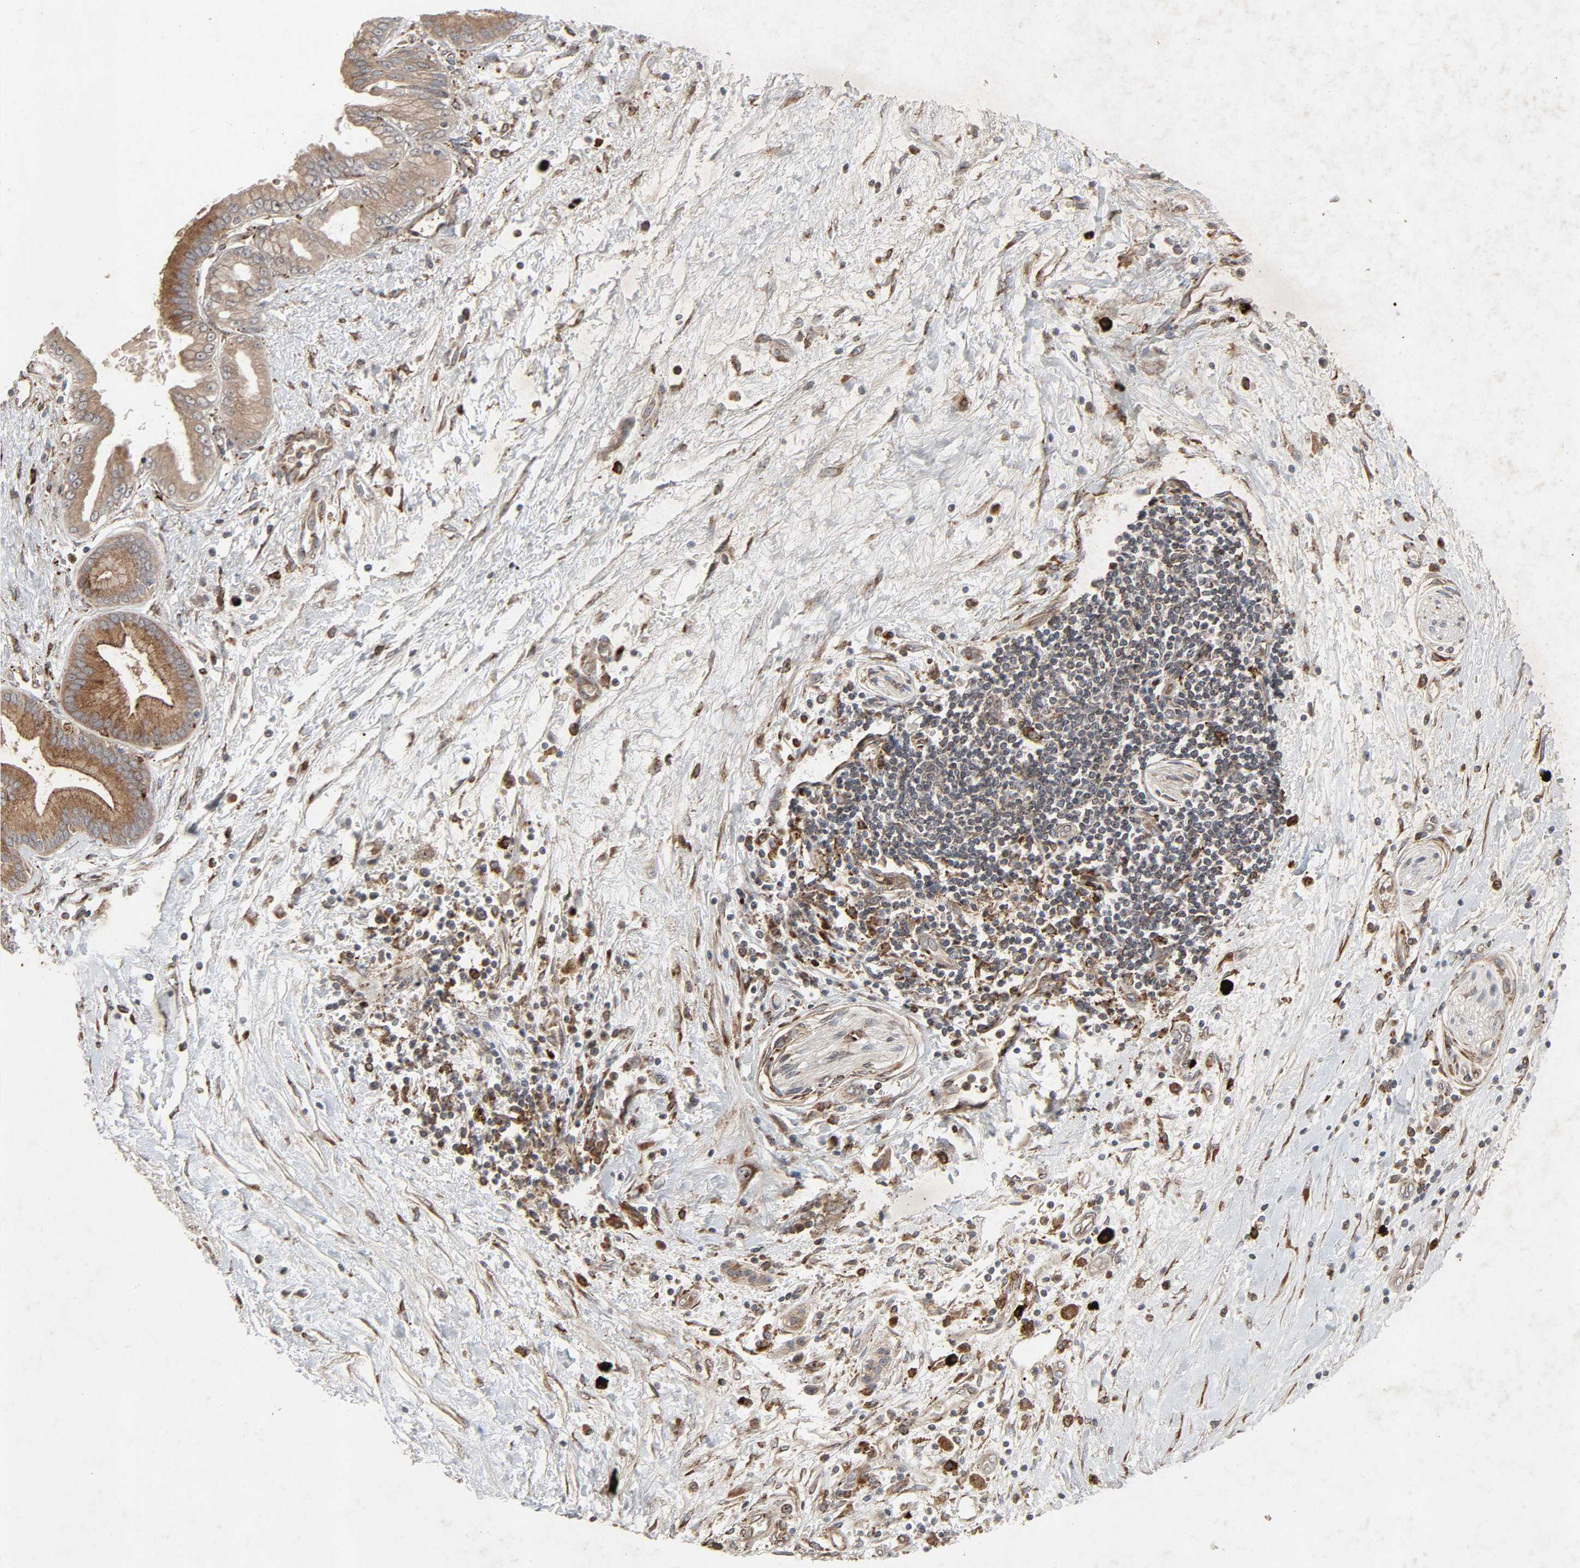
{"staining": {"intensity": "moderate", "quantity": ">75%", "location": "cytoplasmic/membranous"}, "tissue": "pancreatic cancer", "cell_type": "Tumor cells", "image_type": "cancer", "snomed": [{"axis": "morphology", "description": "Adenocarcinoma, NOS"}, {"axis": "topography", "description": "Pancreas"}], "caption": "An IHC photomicrograph of neoplastic tissue is shown. Protein staining in brown shows moderate cytoplasmic/membranous positivity in pancreatic adenocarcinoma within tumor cells.", "gene": "ADCY4", "patient": {"sex": "male", "age": 59}}